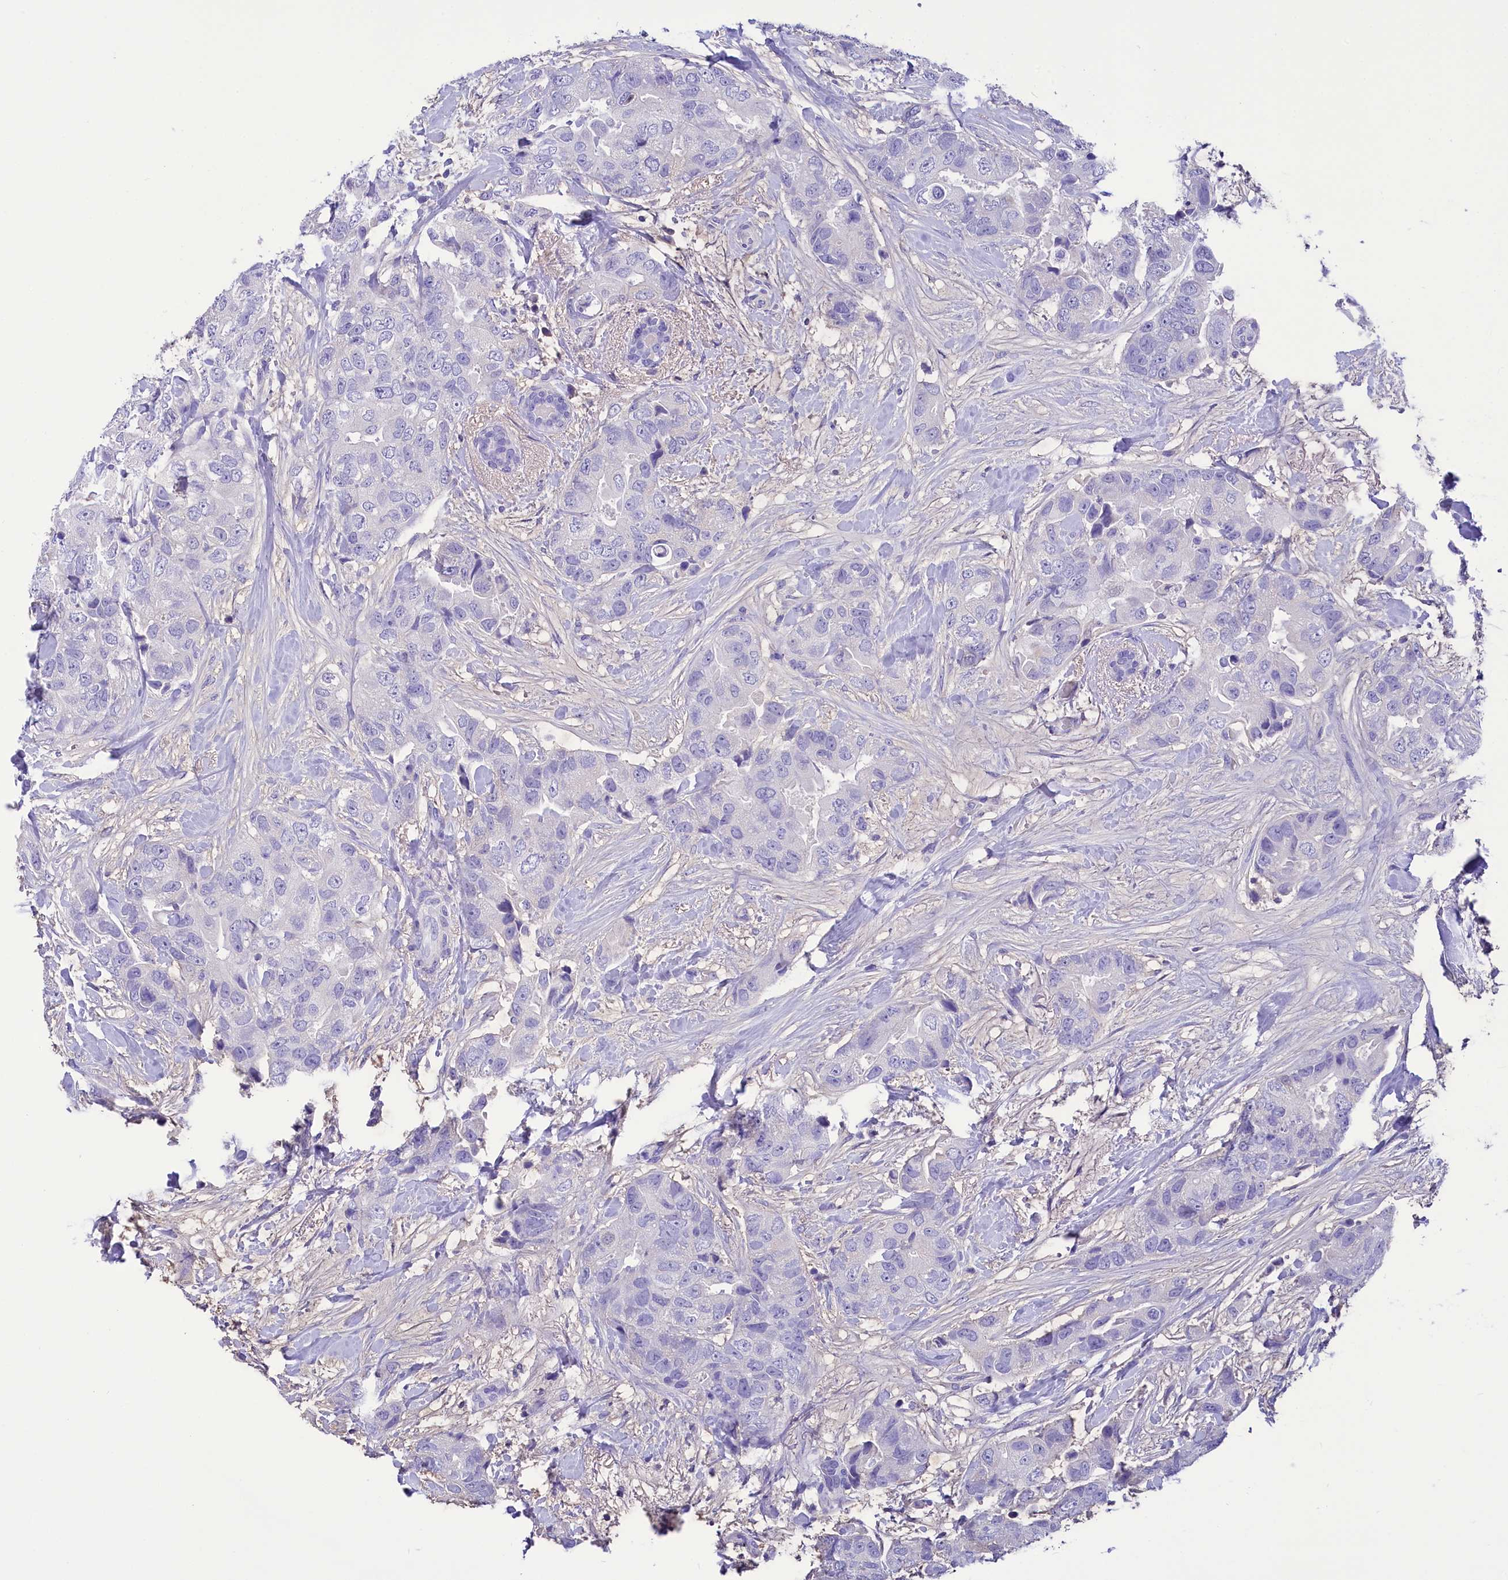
{"staining": {"intensity": "negative", "quantity": "none", "location": "none"}, "tissue": "breast cancer", "cell_type": "Tumor cells", "image_type": "cancer", "snomed": [{"axis": "morphology", "description": "Duct carcinoma"}, {"axis": "topography", "description": "Breast"}], "caption": "A high-resolution histopathology image shows immunohistochemistry staining of breast infiltrating ductal carcinoma, which reveals no significant positivity in tumor cells.", "gene": "TTC36", "patient": {"sex": "female", "age": 62}}